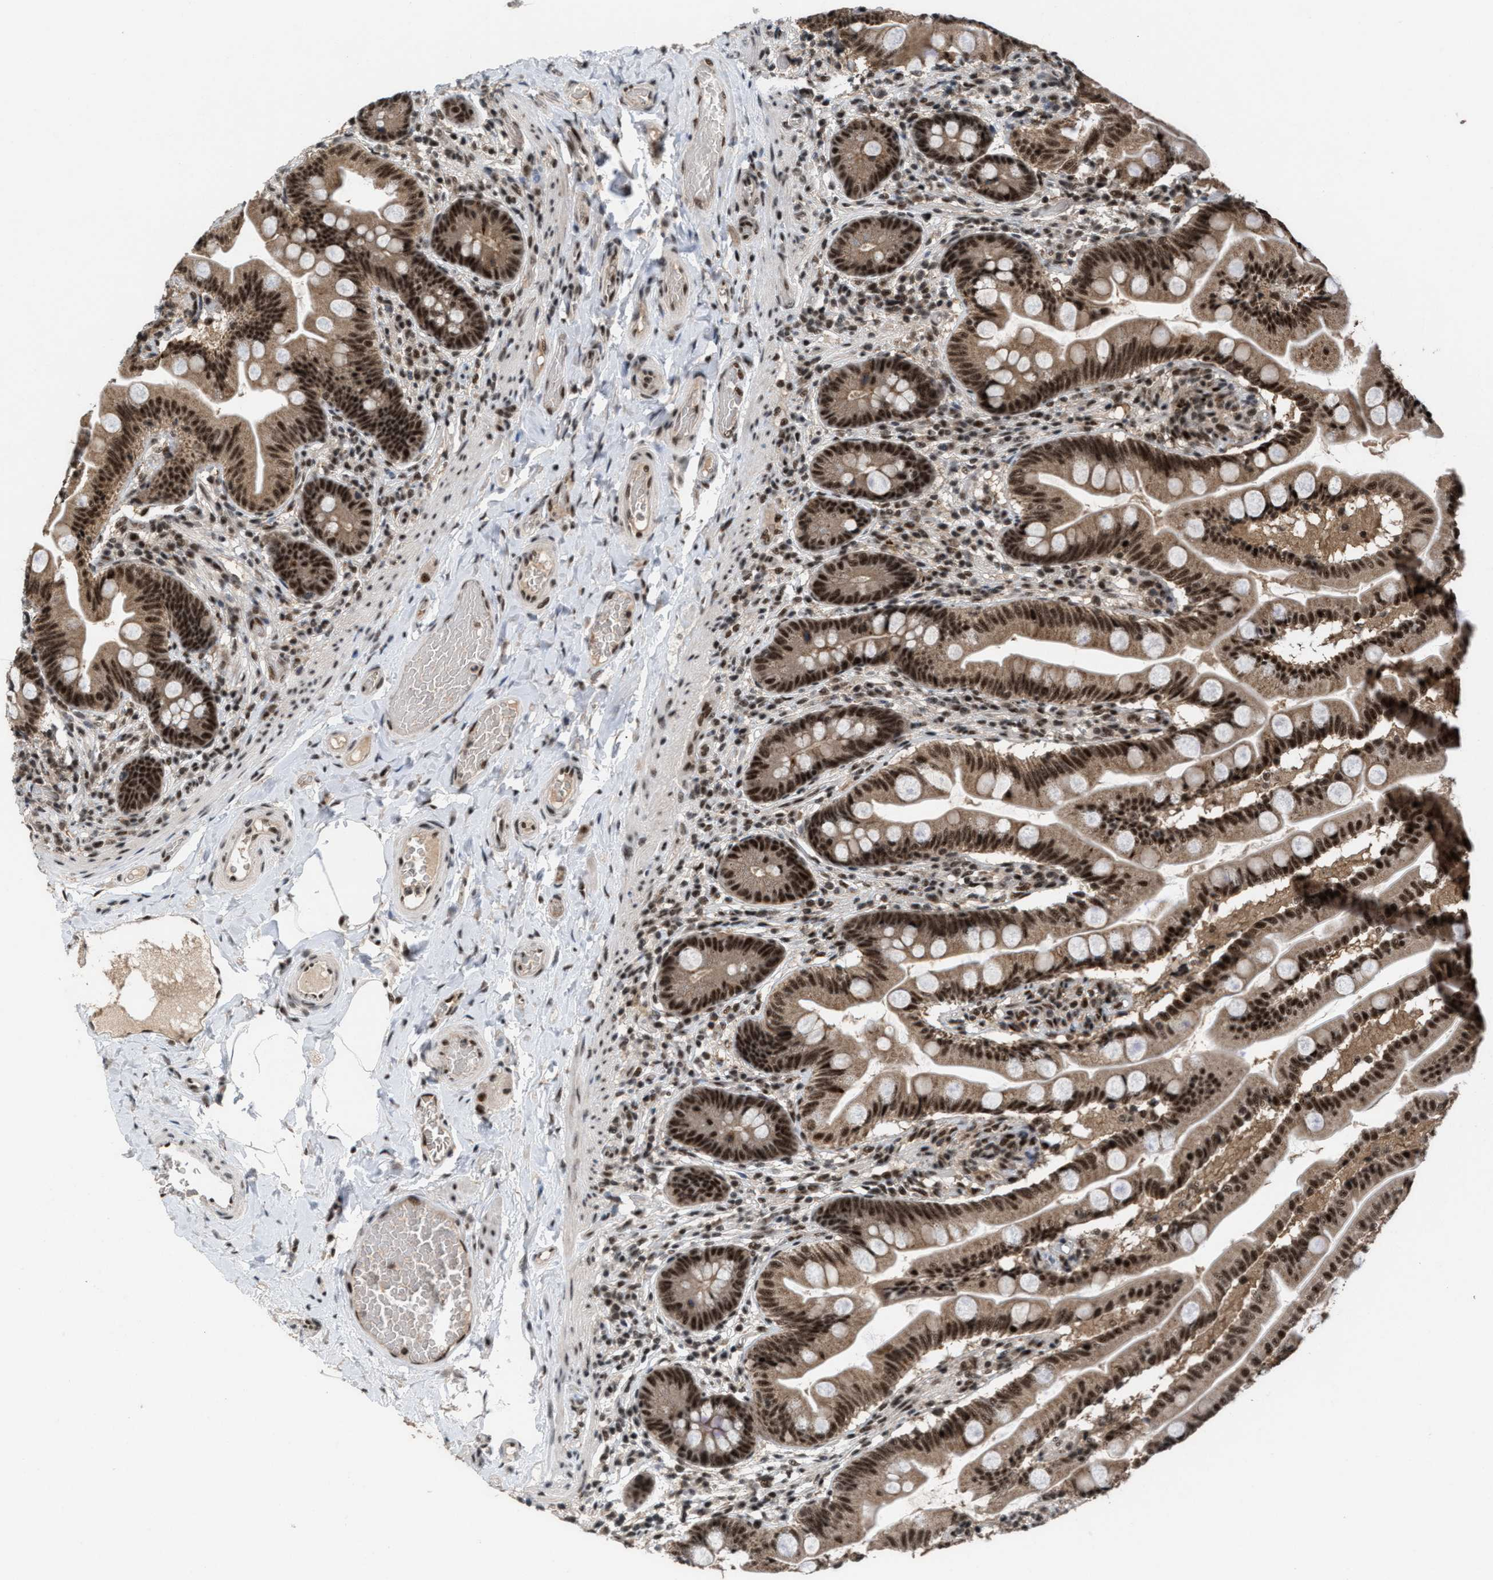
{"staining": {"intensity": "strong", "quantity": ">75%", "location": "cytoplasmic/membranous,nuclear"}, "tissue": "small intestine", "cell_type": "Glandular cells", "image_type": "normal", "snomed": [{"axis": "morphology", "description": "Normal tissue, NOS"}, {"axis": "topography", "description": "Small intestine"}], "caption": "Human small intestine stained for a protein (brown) demonstrates strong cytoplasmic/membranous,nuclear positive staining in approximately >75% of glandular cells.", "gene": "PRPF4", "patient": {"sex": "female", "age": 56}}